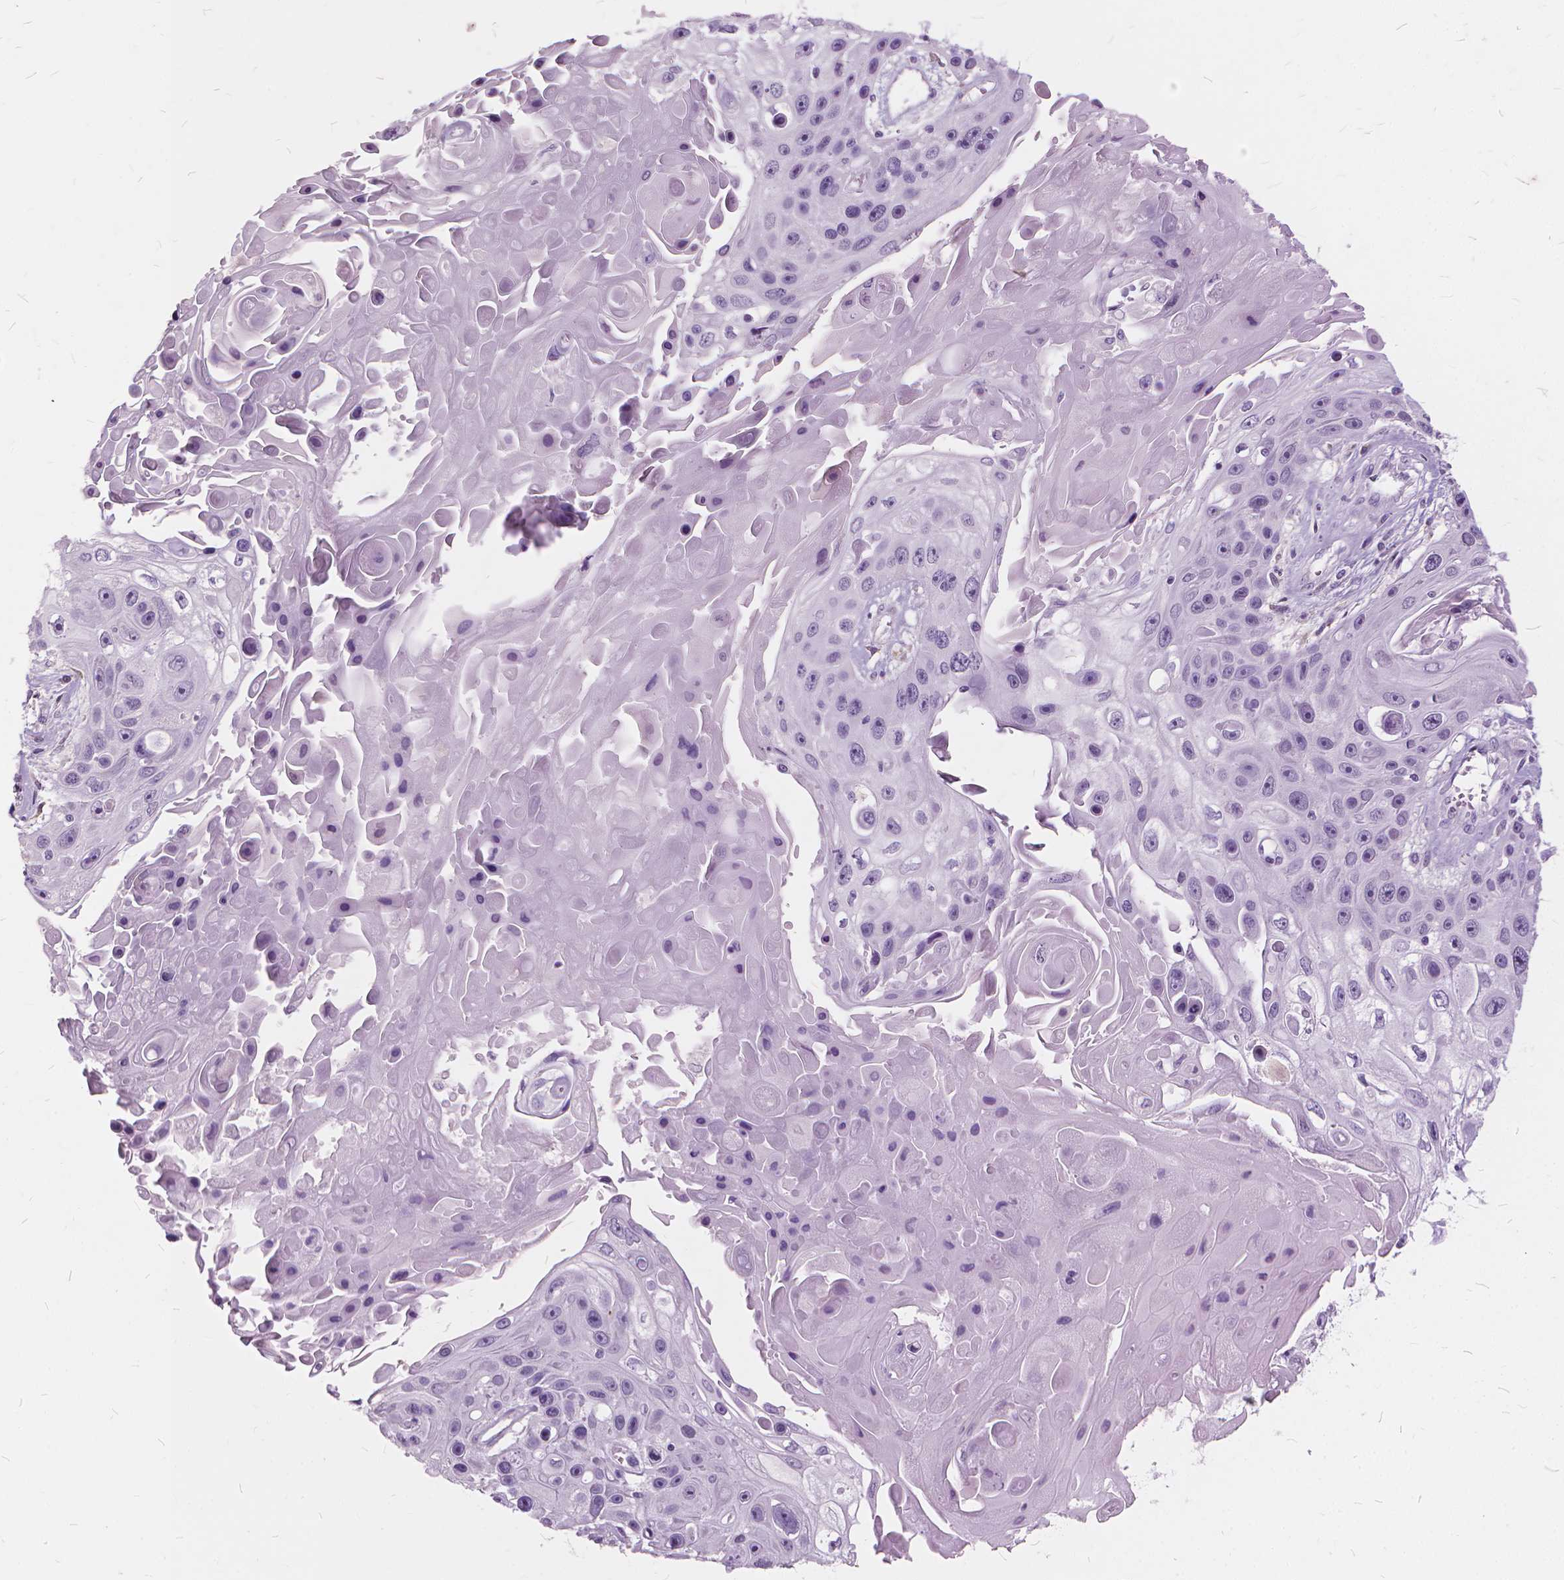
{"staining": {"intensity": "negative", "quantity": "none", "location": "none"}, "tissue": "skin cancer", "cell_type": "Tumor cells", "image_type": "cancer", "snomed": [{"axis": "morphology", "description": "Squamous cell carcinoma, NOS"}, {"axis": "topography", "description": "Skin"}], "caption": "IHC micrograph of neoplastic tissue: human skin cancer (squamous cell carcinoma) stained with DAB (3,3'-diaminobenzidine) reveals no significant protein expression in tumor cells. (DAB IHC with hematoxylin counter stain).", "gene": "DNM1", "patient": {"sex": "male", "age": 82}}